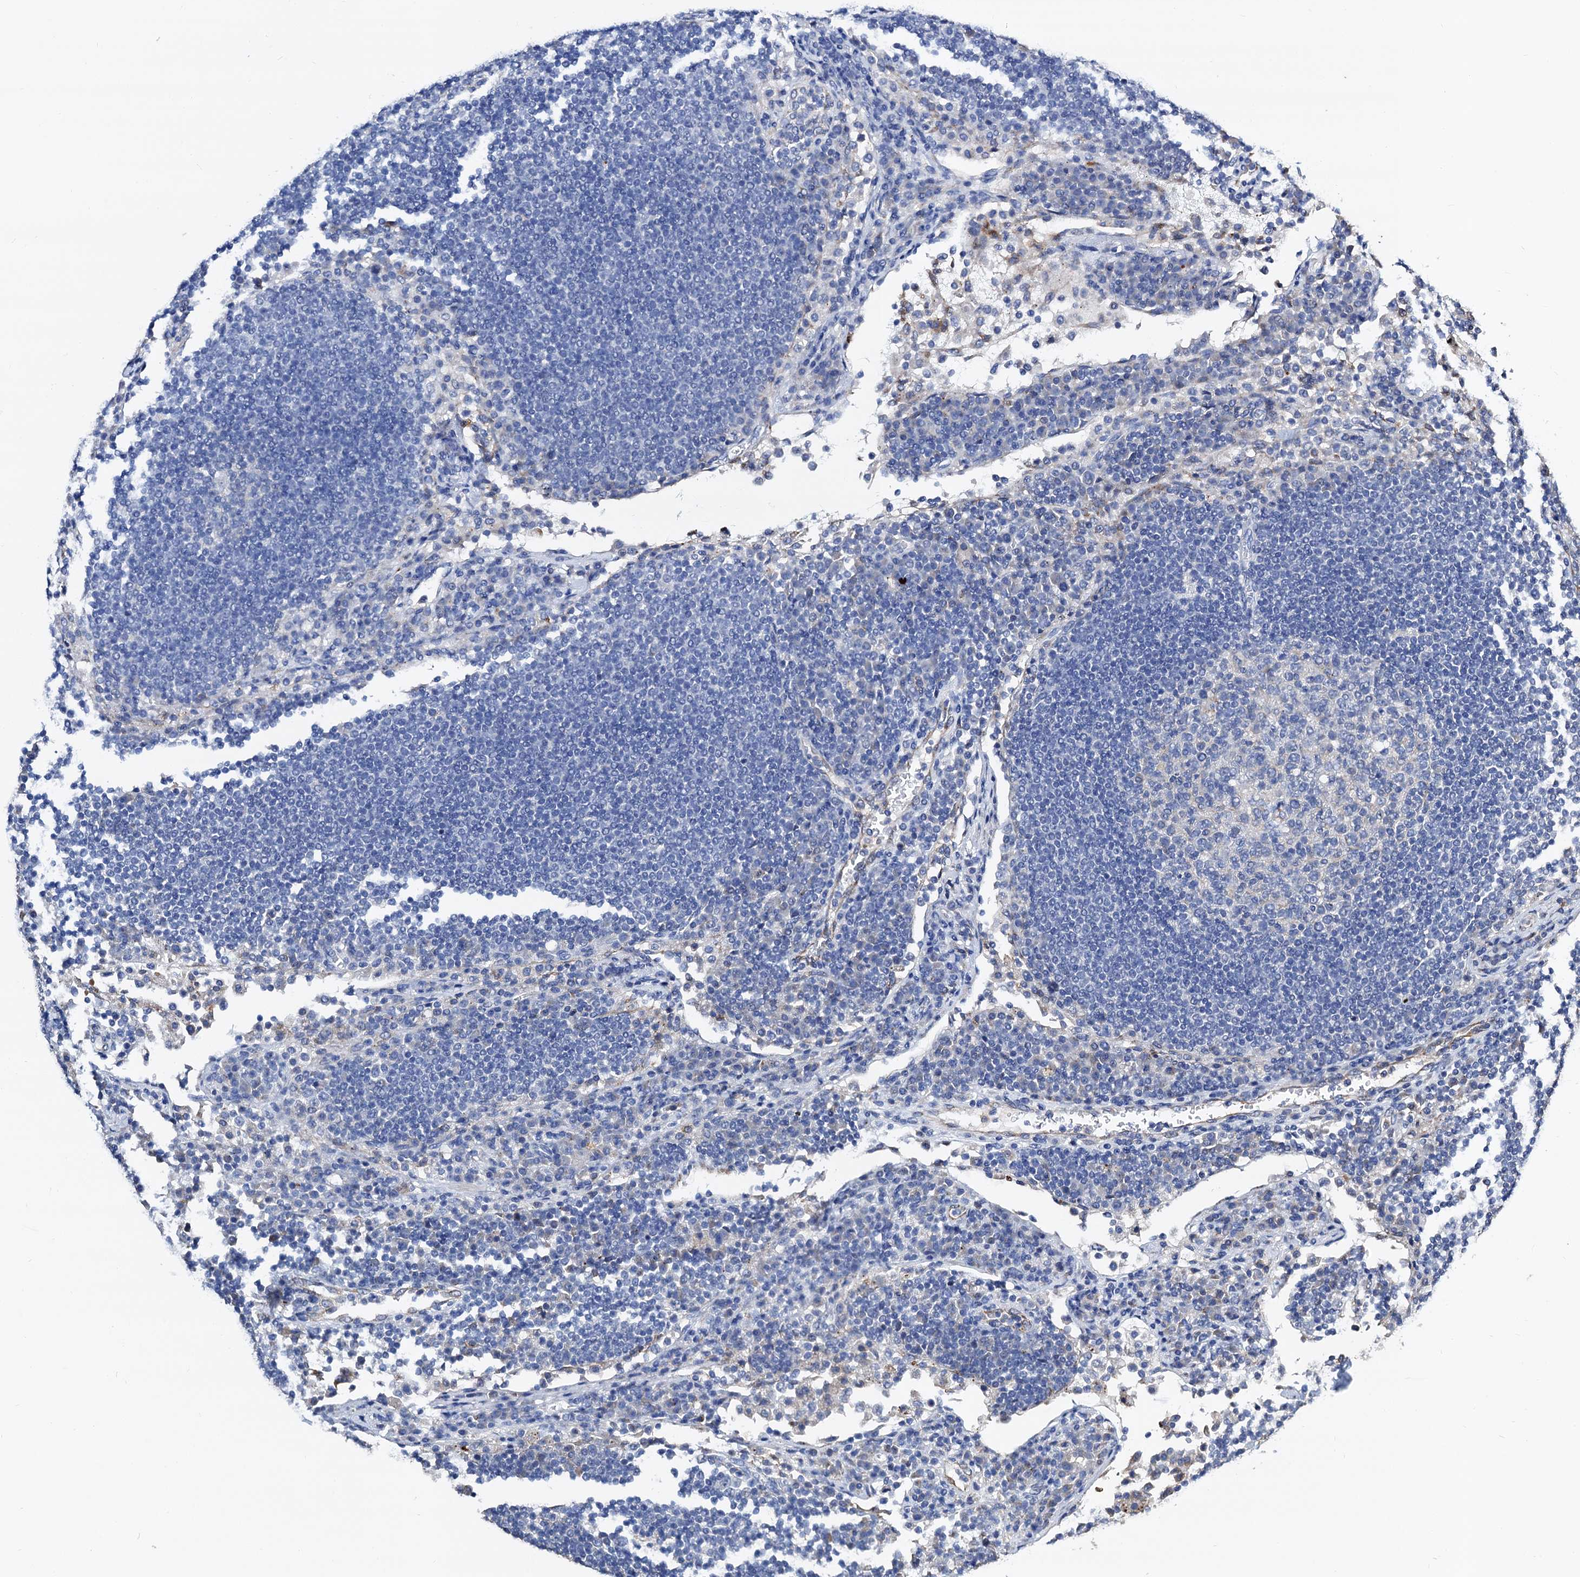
{"staining": {"intensity": "negative", "quantity": "none", "location": "none"}, "tissue": "lymph node", "cell_type": "Germinal center cells", "image_type": "normal", "snomed": [{"axis": "morphology", "description": "Normal tissue, NOS"}, {"axis": "topography", "description": "Lymph node"}], "caption": "This is an immunohistochemistry (IHC) micrograph of normal human lymph node. There is no staining in germinal center cells.", "gene": "FREM3", "patient": {"sex": "female", "age": 53}}